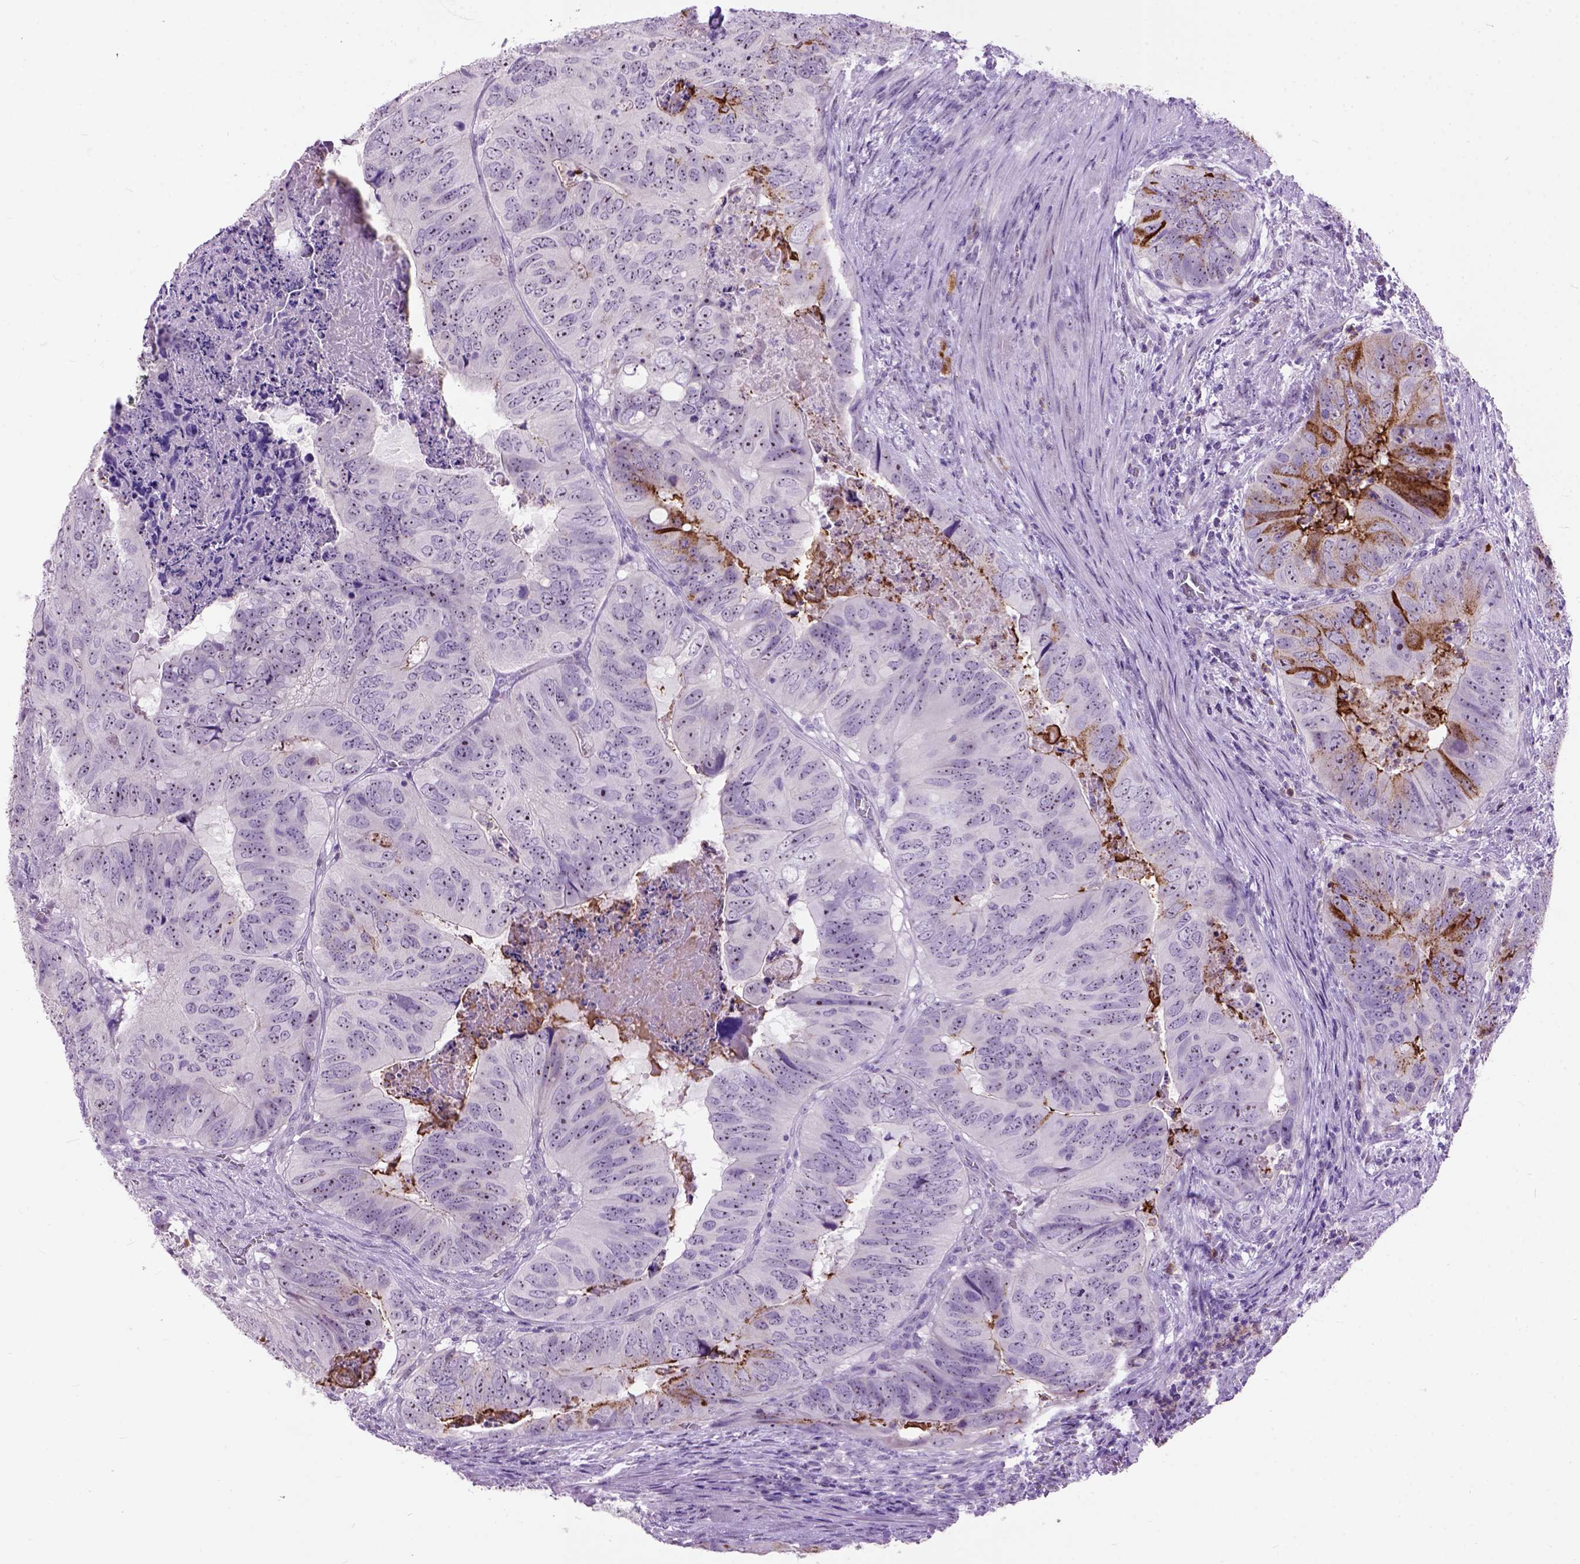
{"staining": {"intensity": "strong", "quantity": "<25%", "location": "cytoplasmic/membranous"}, "tissue": "colorectal cancer", "cell_type": "Tumor cells", "image_type": "cancer", "snomed": [{"axis": "morphology", "description": "Adenocarcinoma, NOS"}, {"axis": "topography", "description": "Colon"}], "caption": "Brown immunohistochemical staining in colorectal cancer displays strong cytoplasmic/membranous positivity in approximately <25% of tumor cells.", "gene": "MAPT", "patient": {"sex": "male", "age": 79}}